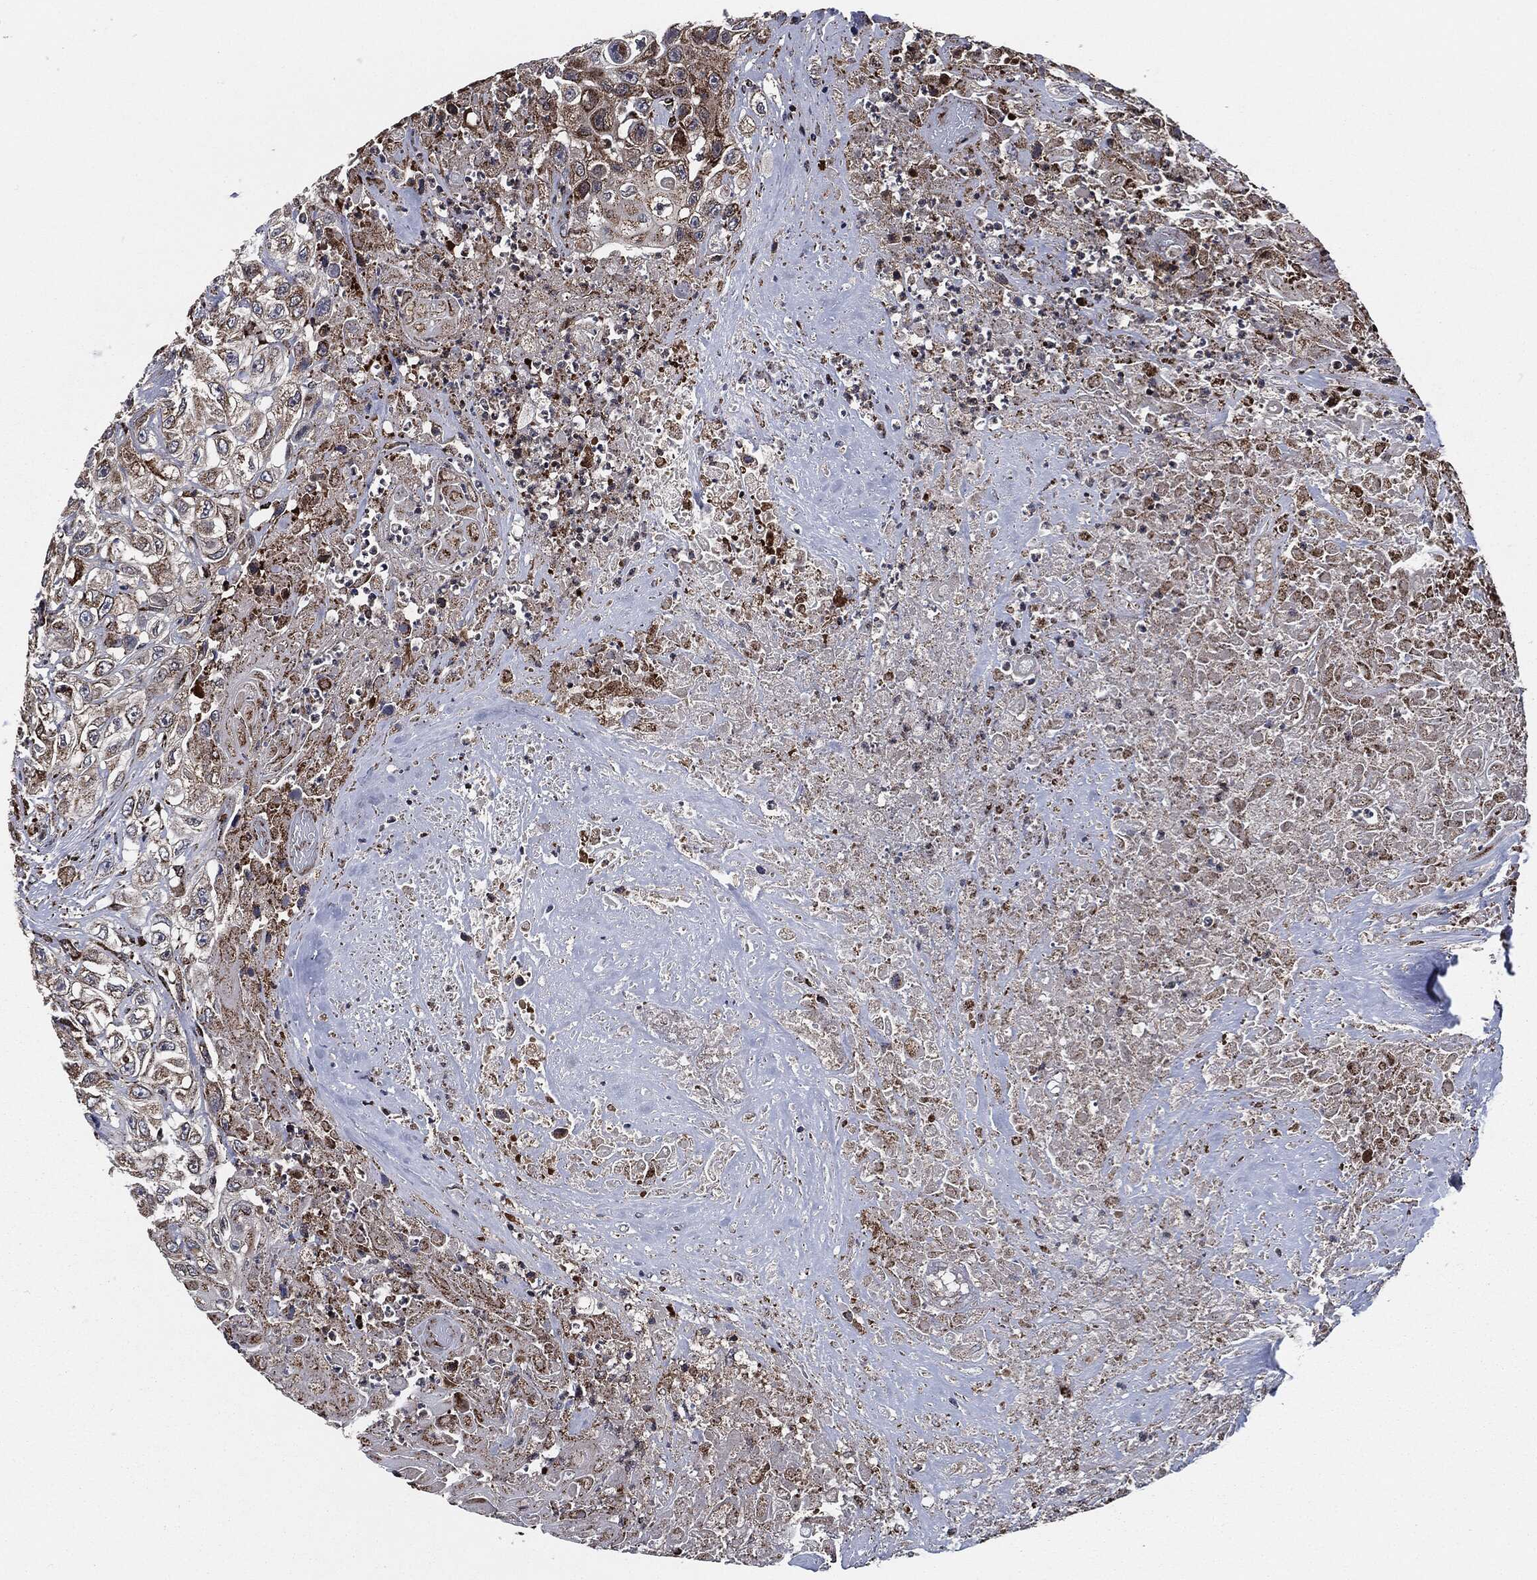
{"staining": {"intensity": "strong", "quantity": "<25%", "location": "cytoplasmic/membranous"}, "tissue": "urothelial cancer", "cell_type": "Tumor cells", "image_type": "cancer", "snomed": [{"axis": "morphology", "description": "Urothelial carcinoma, High grade"}, {"axis": "topography", "description": "Urinary bladder"}], "caption": "The image exhibits a brown stain indicating the presence of a protein in the cytoplasmic/membranous of tumor cells in urothelial cancer.", "gene": "FH", "patient": {"sex": "female", "age": 56}}